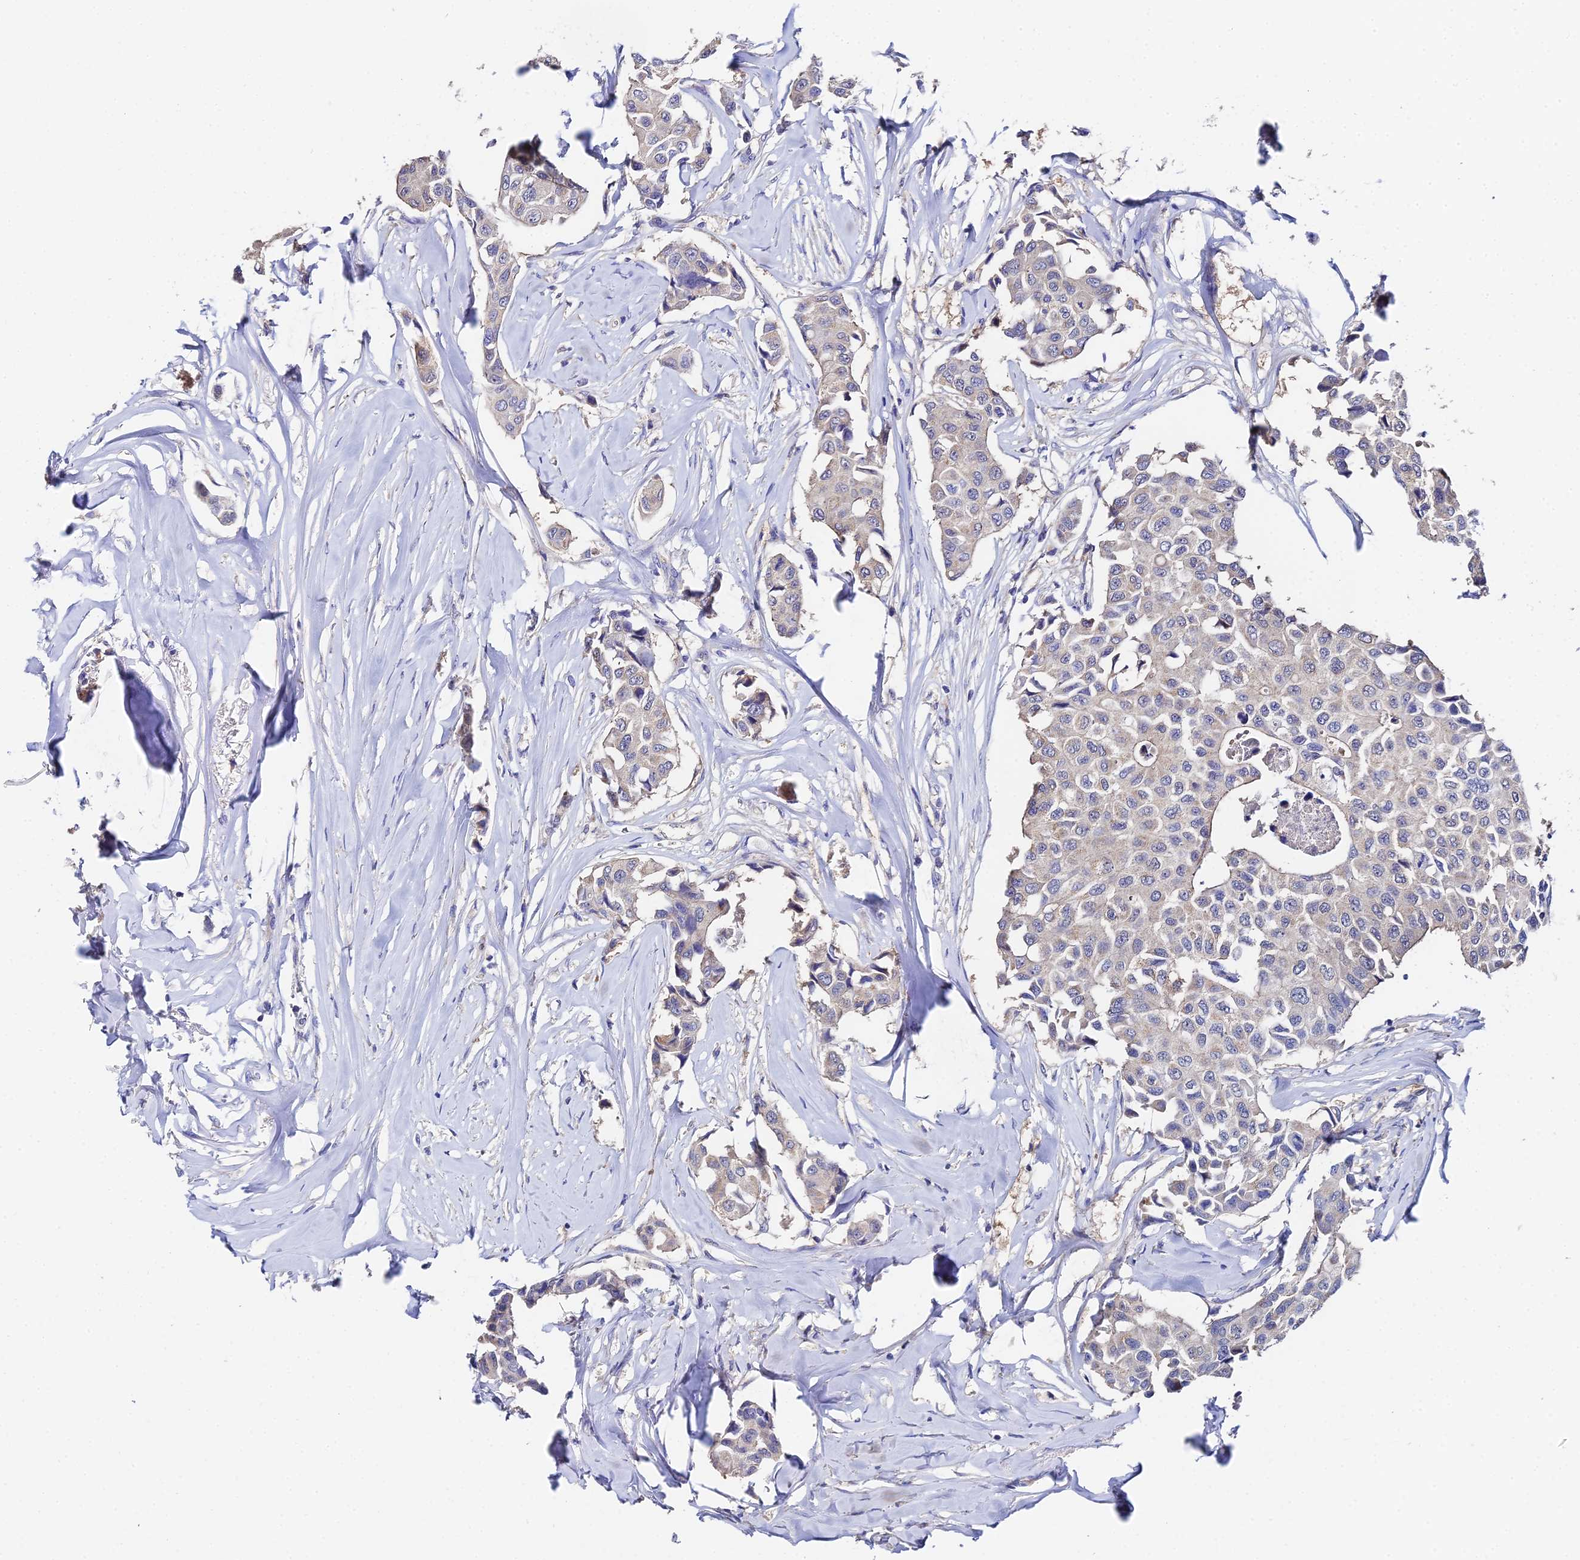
{"staining": {"intensity": "weak", "quantity": "<25%", "location": "cytoplasmic/membranous"}, "tissue": "breast cancer", "cell_type": "Tumor cells", "image_type": "cancer", "snomed": [{"axis": "morphology", "description": "Duct carcinoma"}, {"axis": "topography", "description": "Breast"}], "caption": "DAB immunohistochemical staining of human breast invasive ductal carcinoma displays no significant positivity in tumor cells.", "gene": "UBE2L3", "patient": {"sex": "female", "age": 80}}